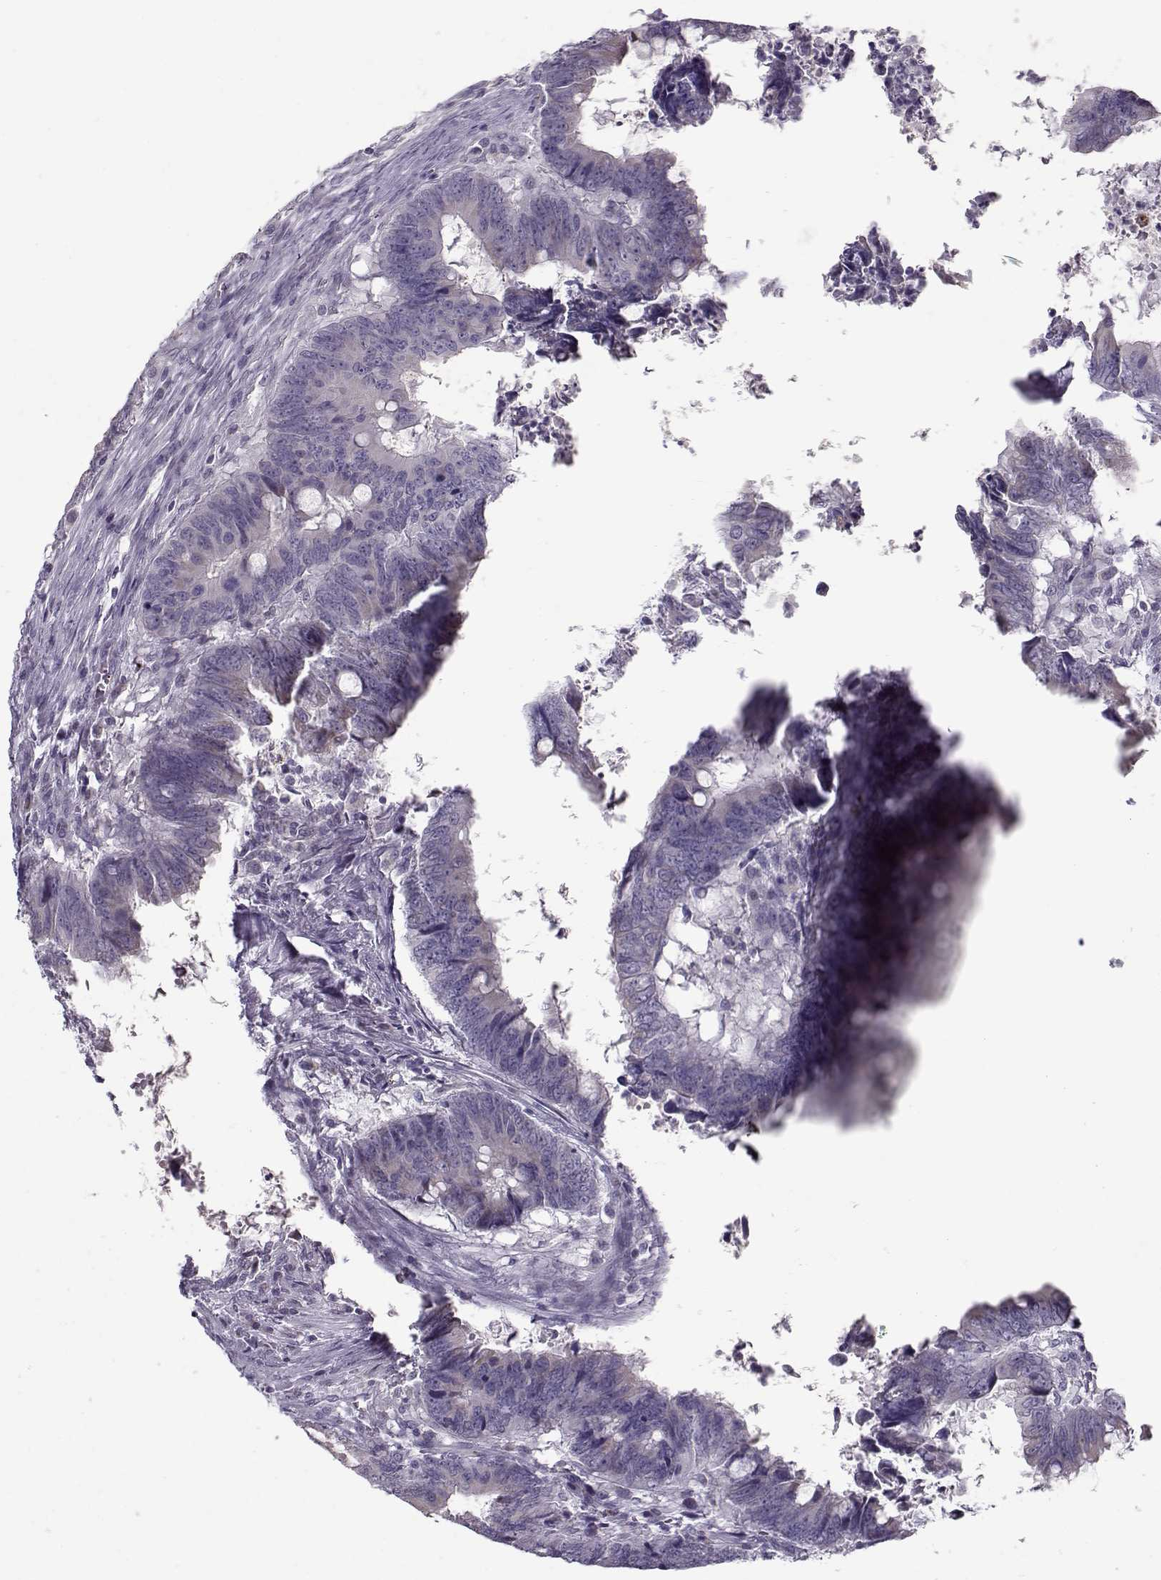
{"staining": {"intensity": "negative", "quantity": "none", "location": "none"}, "tissue": "colorectal cancer", "cell_type": "Tumor cells", "image_type": "cancer", "snomed": [{"axis": "morphology", "description": "Adenocarcinoma, NOS"}, {"axis": "topography", "description": "Colon"}], "caption": "The histopathology image demonstrates no staining of tumor cells in colorectal cancer.", "gene": "KLF17", "patient": {"sex": "female", "age": 82}}